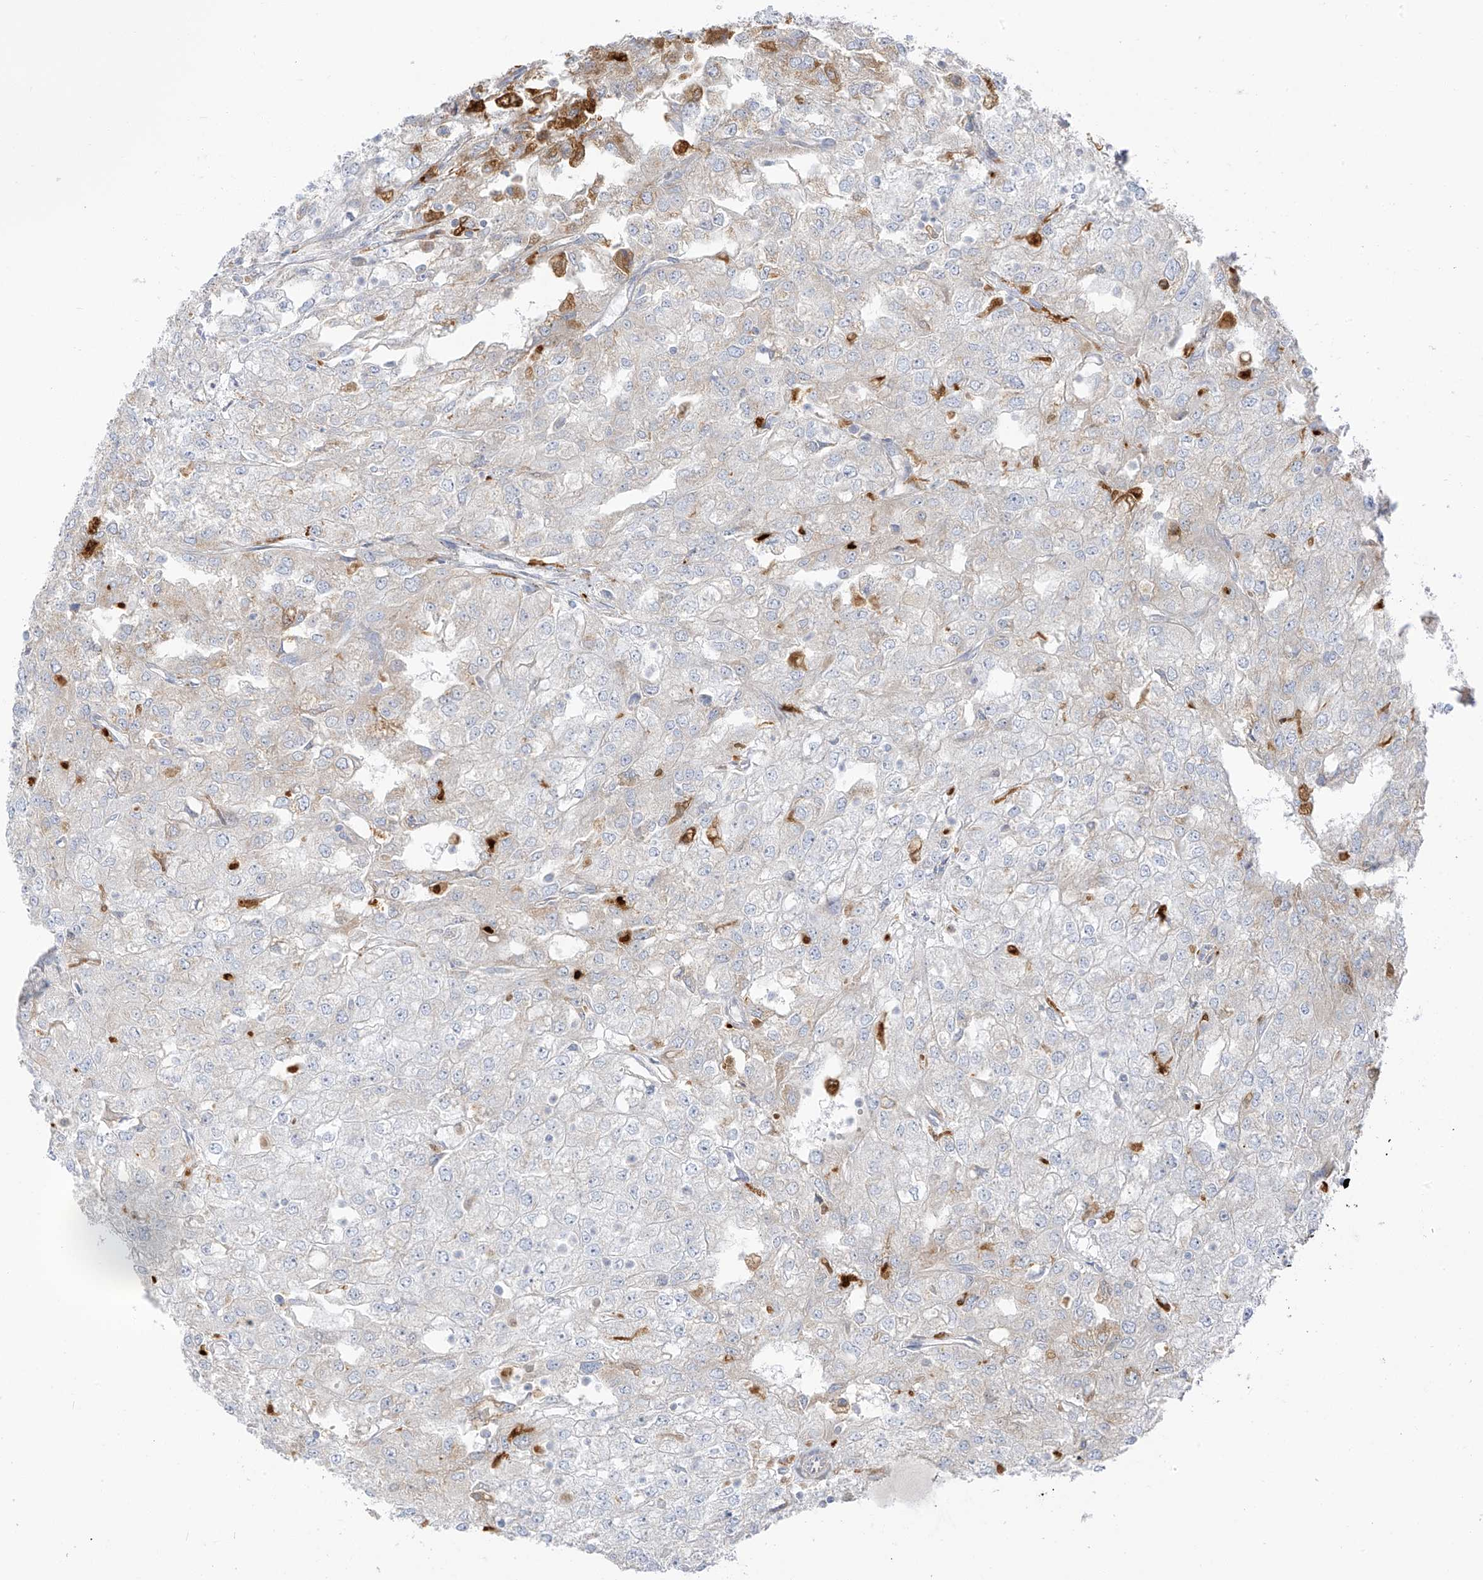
{"staining": {"intensity": "weak", "quantity": "<25%", "location": "cytoplasmic/membranous"}, "tissue": "renal cancer", "cell_type": "Tumor cells", "image_type": "cancer", "snomed": [{"axis": "morphology", "description": "Adenocarcinoma, NOS"}, {"axis": "topography", "description": "Kidney"}], "caption": "This is a histopathology image of IHC staining of renal cancer, which shows no positivity in tumor cells.", "gene": "TAL2", "patient": {"sex": "female", "age": 54}}